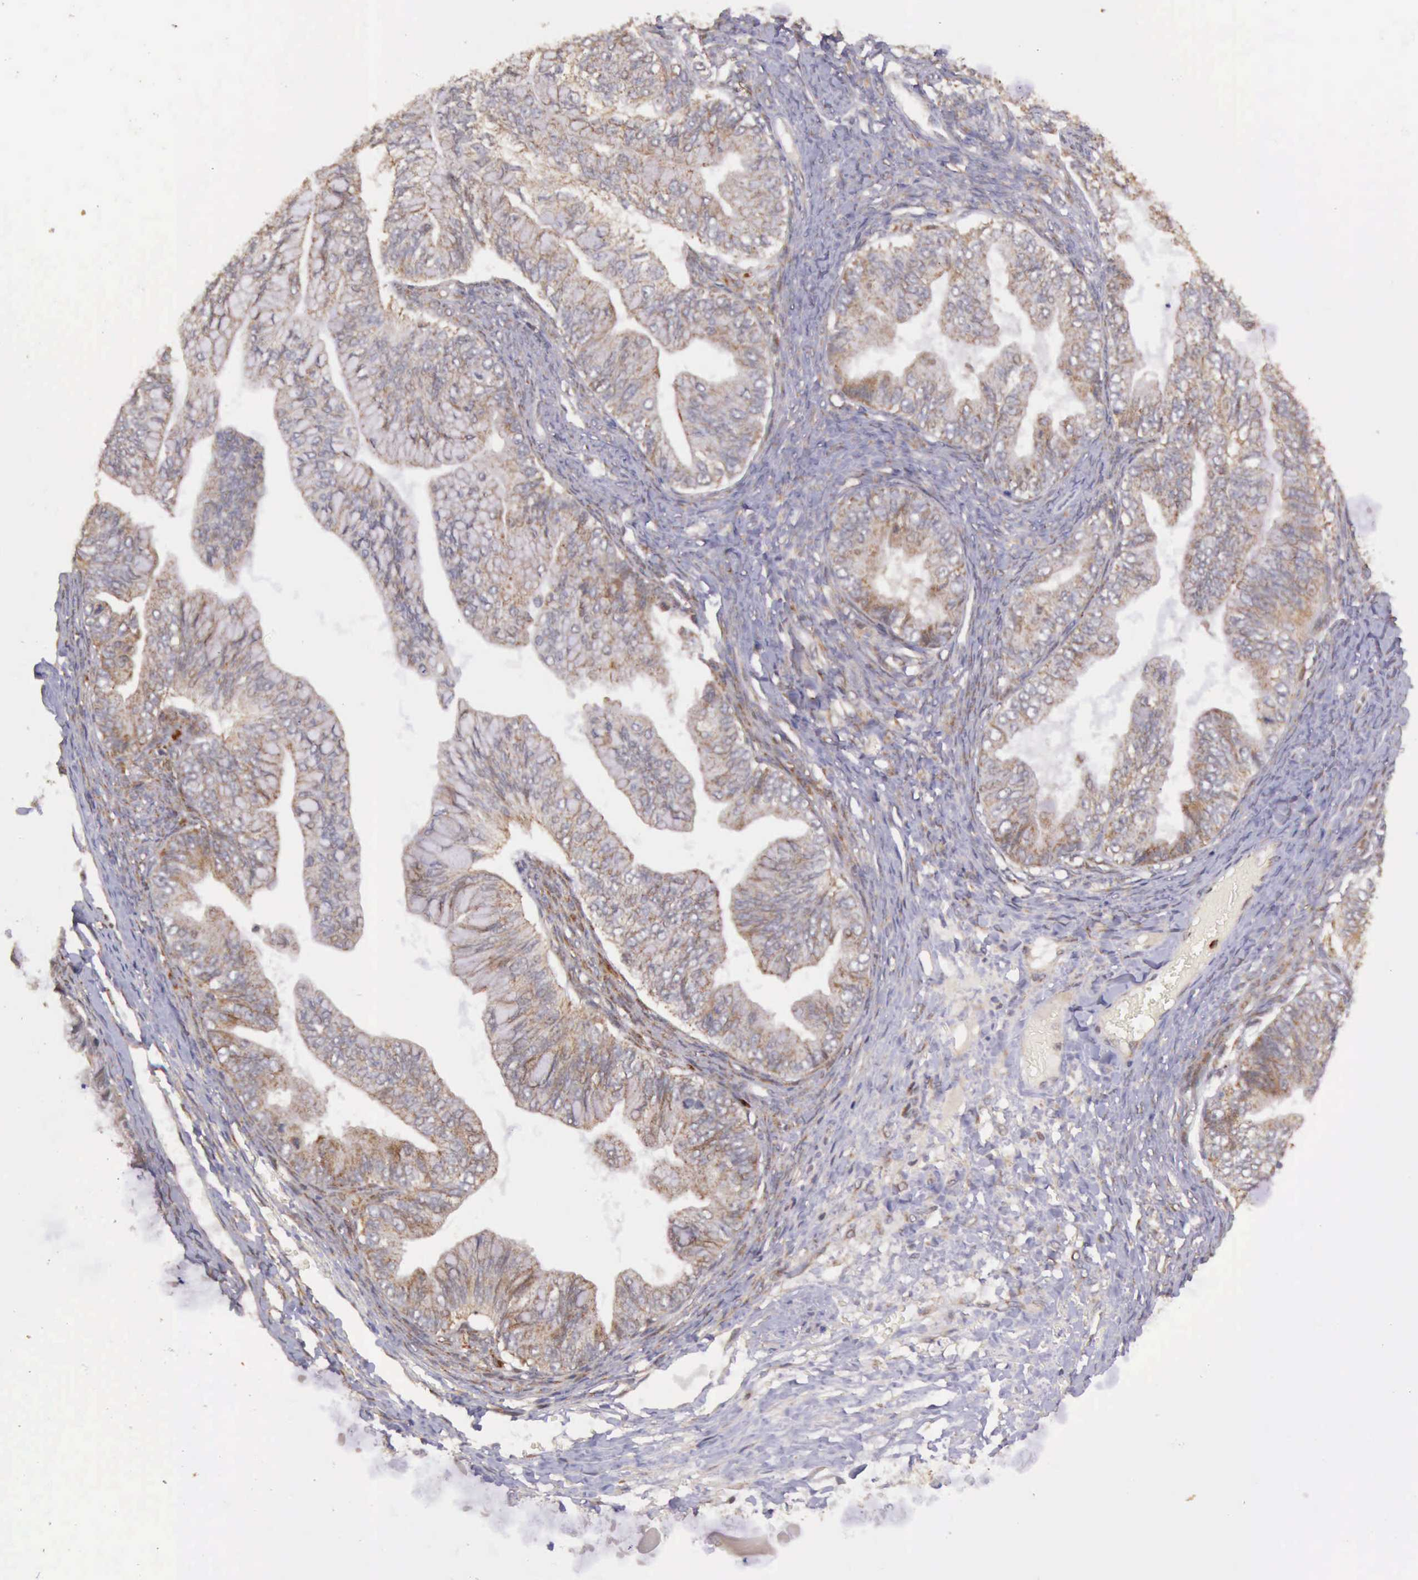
{"staining": {"intensity": "weak", "quantity": "25%-75%", "location": "cytoplasmic/membranous"}, "tissue": "ovarian cancer", "cell_type": "Tumor cells", "image_type": "cancer", "snomed": [{"axis": "morphology", "description": "Cystadenocarcinoma, mucinous, NOS"}, {"axis": "topography", "description": "Ovary"}], "caption": "Tumor cells exhibit weak cytoplasmic/membranous positivity in approximately 25%-75% of cells in ovarian cancer (mucinous cystadenocarcinoma).", "gene": "ARMCX3", "patient": {"sex": "female", "age": 36}}